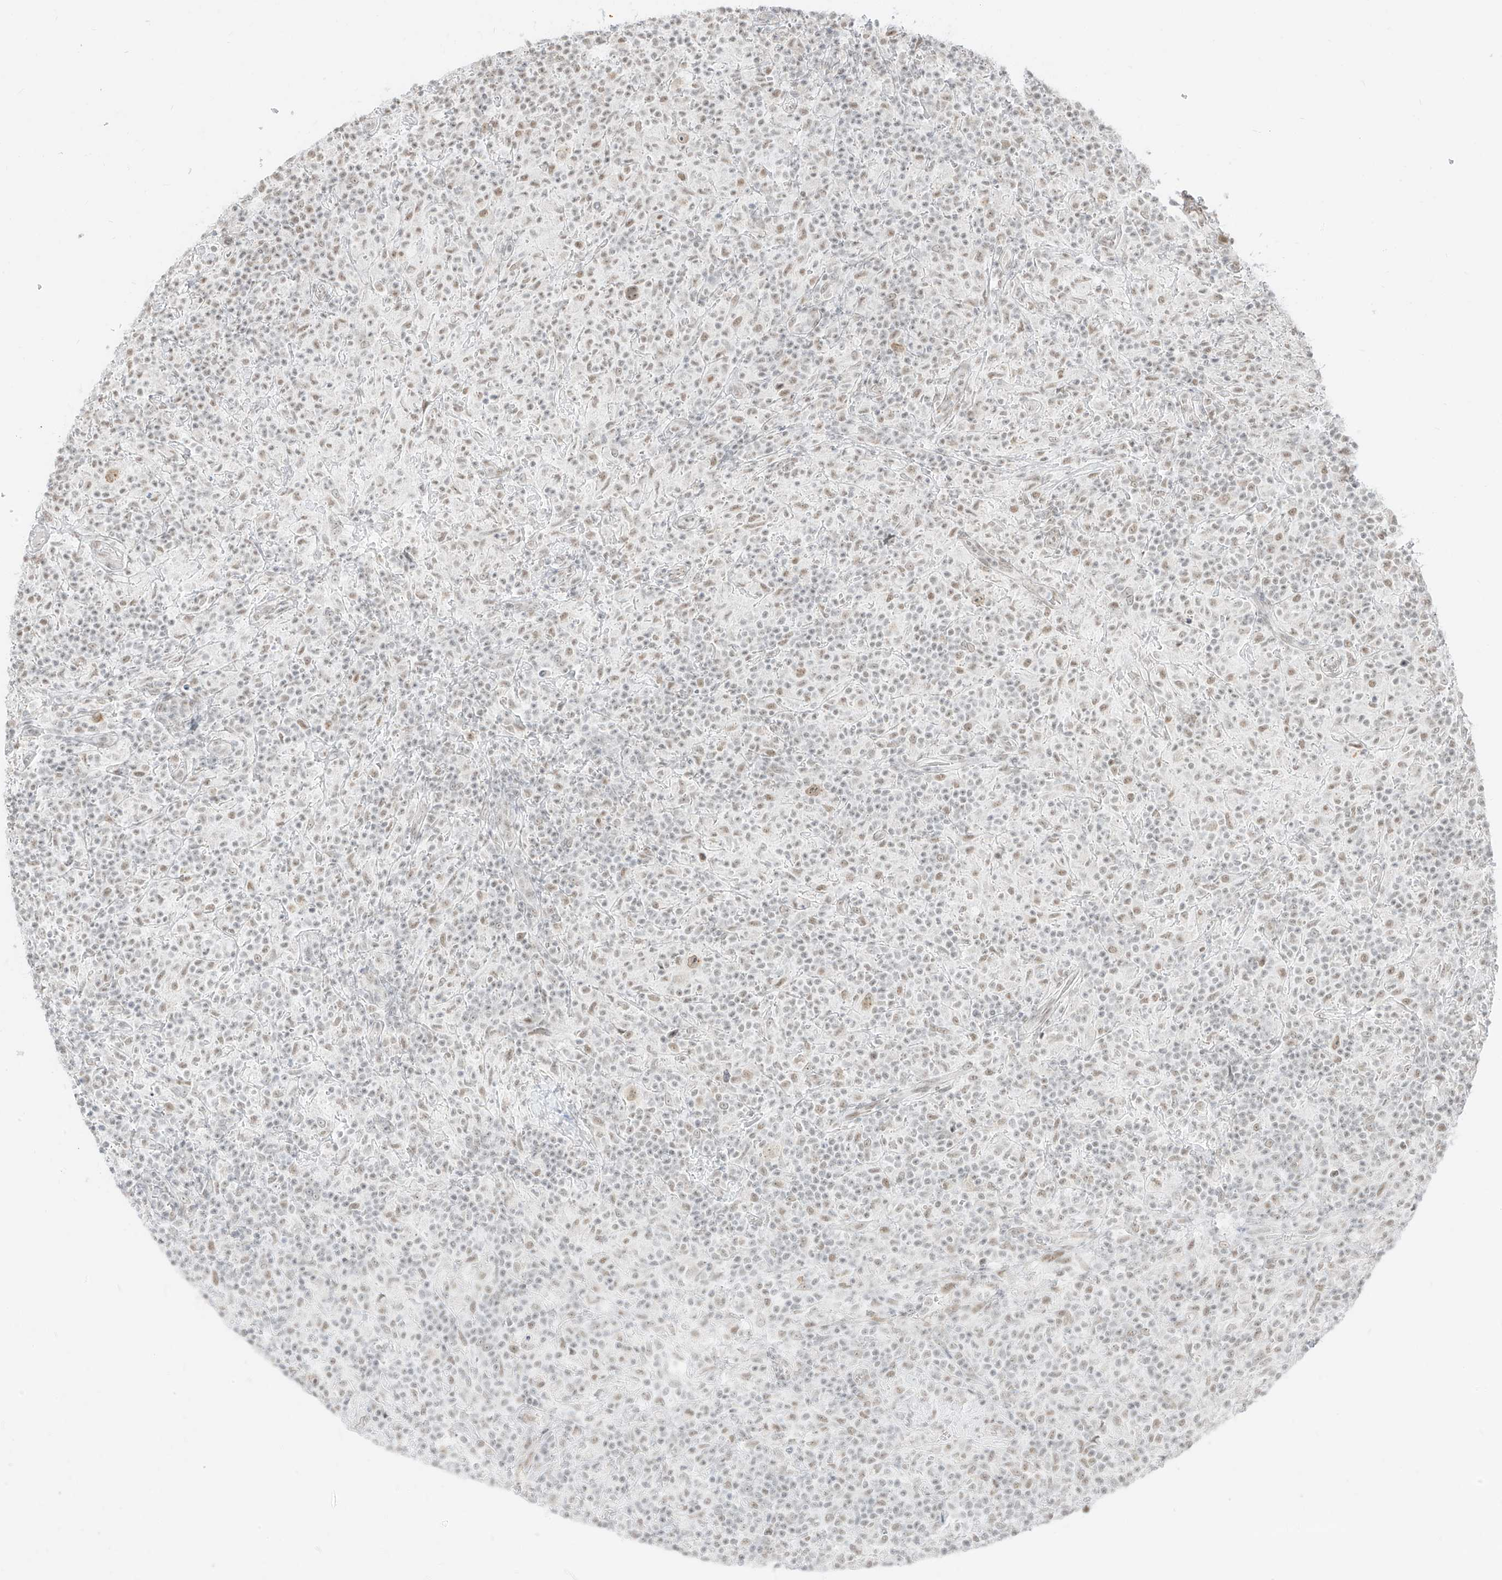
{"staining": {"intensity": "weak", "quantity": ">75%", "location": "nuclear"}, "tissue": "lymphoma", "cell_type": "Tumor cells", "image_type": "cancer", "snomed": [{"axis": "morphology", "description": "Hodgkin's disease, NOS"}, {"axis": "topography", "description": "Lymph node"}], "caption": "Lymphoma stained with IHC displays weak nuclear expression in about >75% of tumor cells.", "gene": "SUPT5H", "patient": {"sex": "male", "age": 70}}